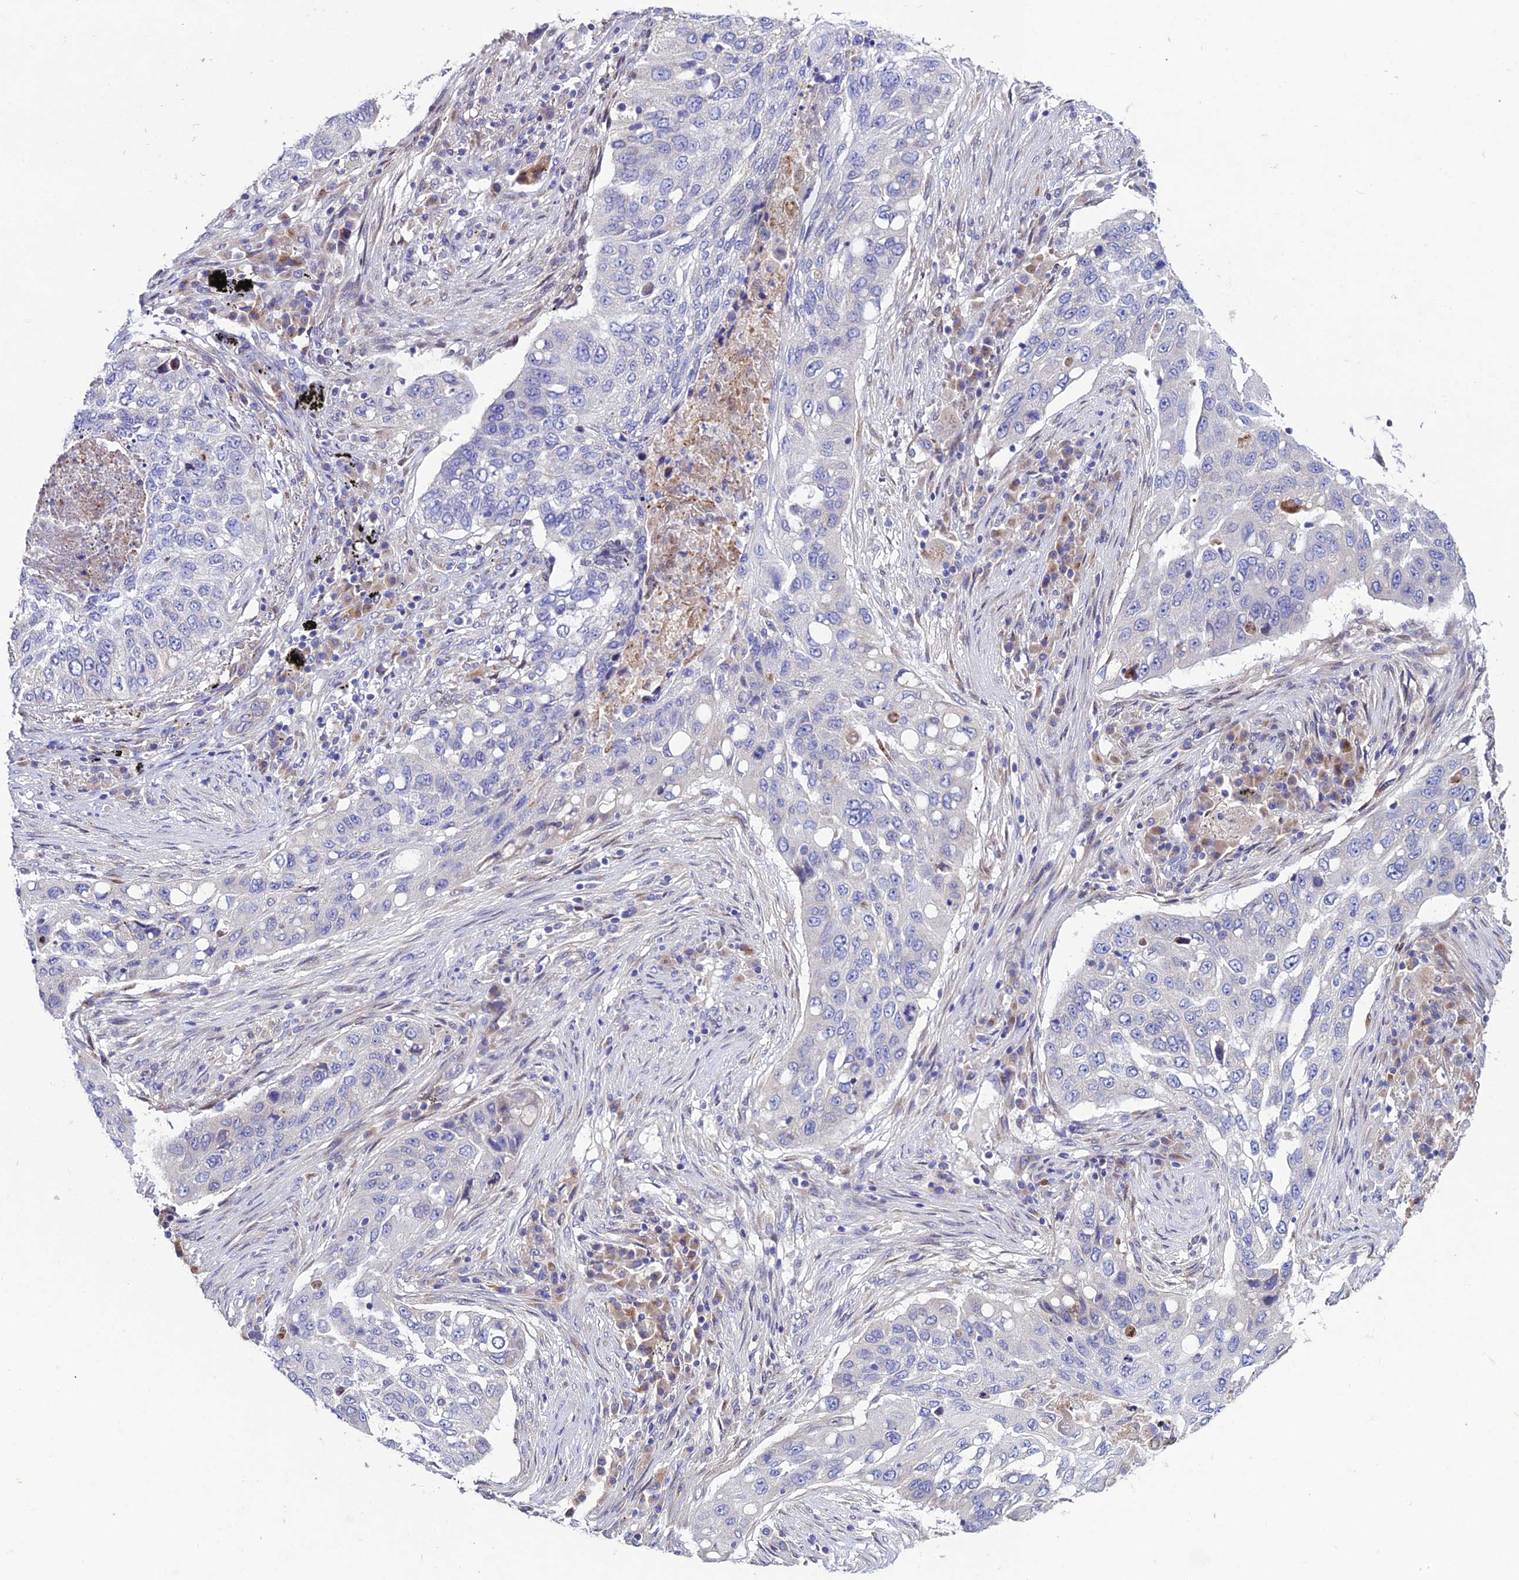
{"staining": {"intensity": "negative", "quantity": "none", "location": "none"}, "tissue": "lung cancer", "cell_type": "Tumor cells", "image_type": "cancer", "snomed": [{"axis": "morphology", "description": "Squamous cell carcinoma, NOS"}, {"axis": "topography", "description": "Lung"}], "caption": "Squamous cell carcinoma (lung) was stained to show a protein in brown. There is no significant expression in tumor cells.", "gene": "OR51Q1", "patient": {"sex": "female", "age": 63}}